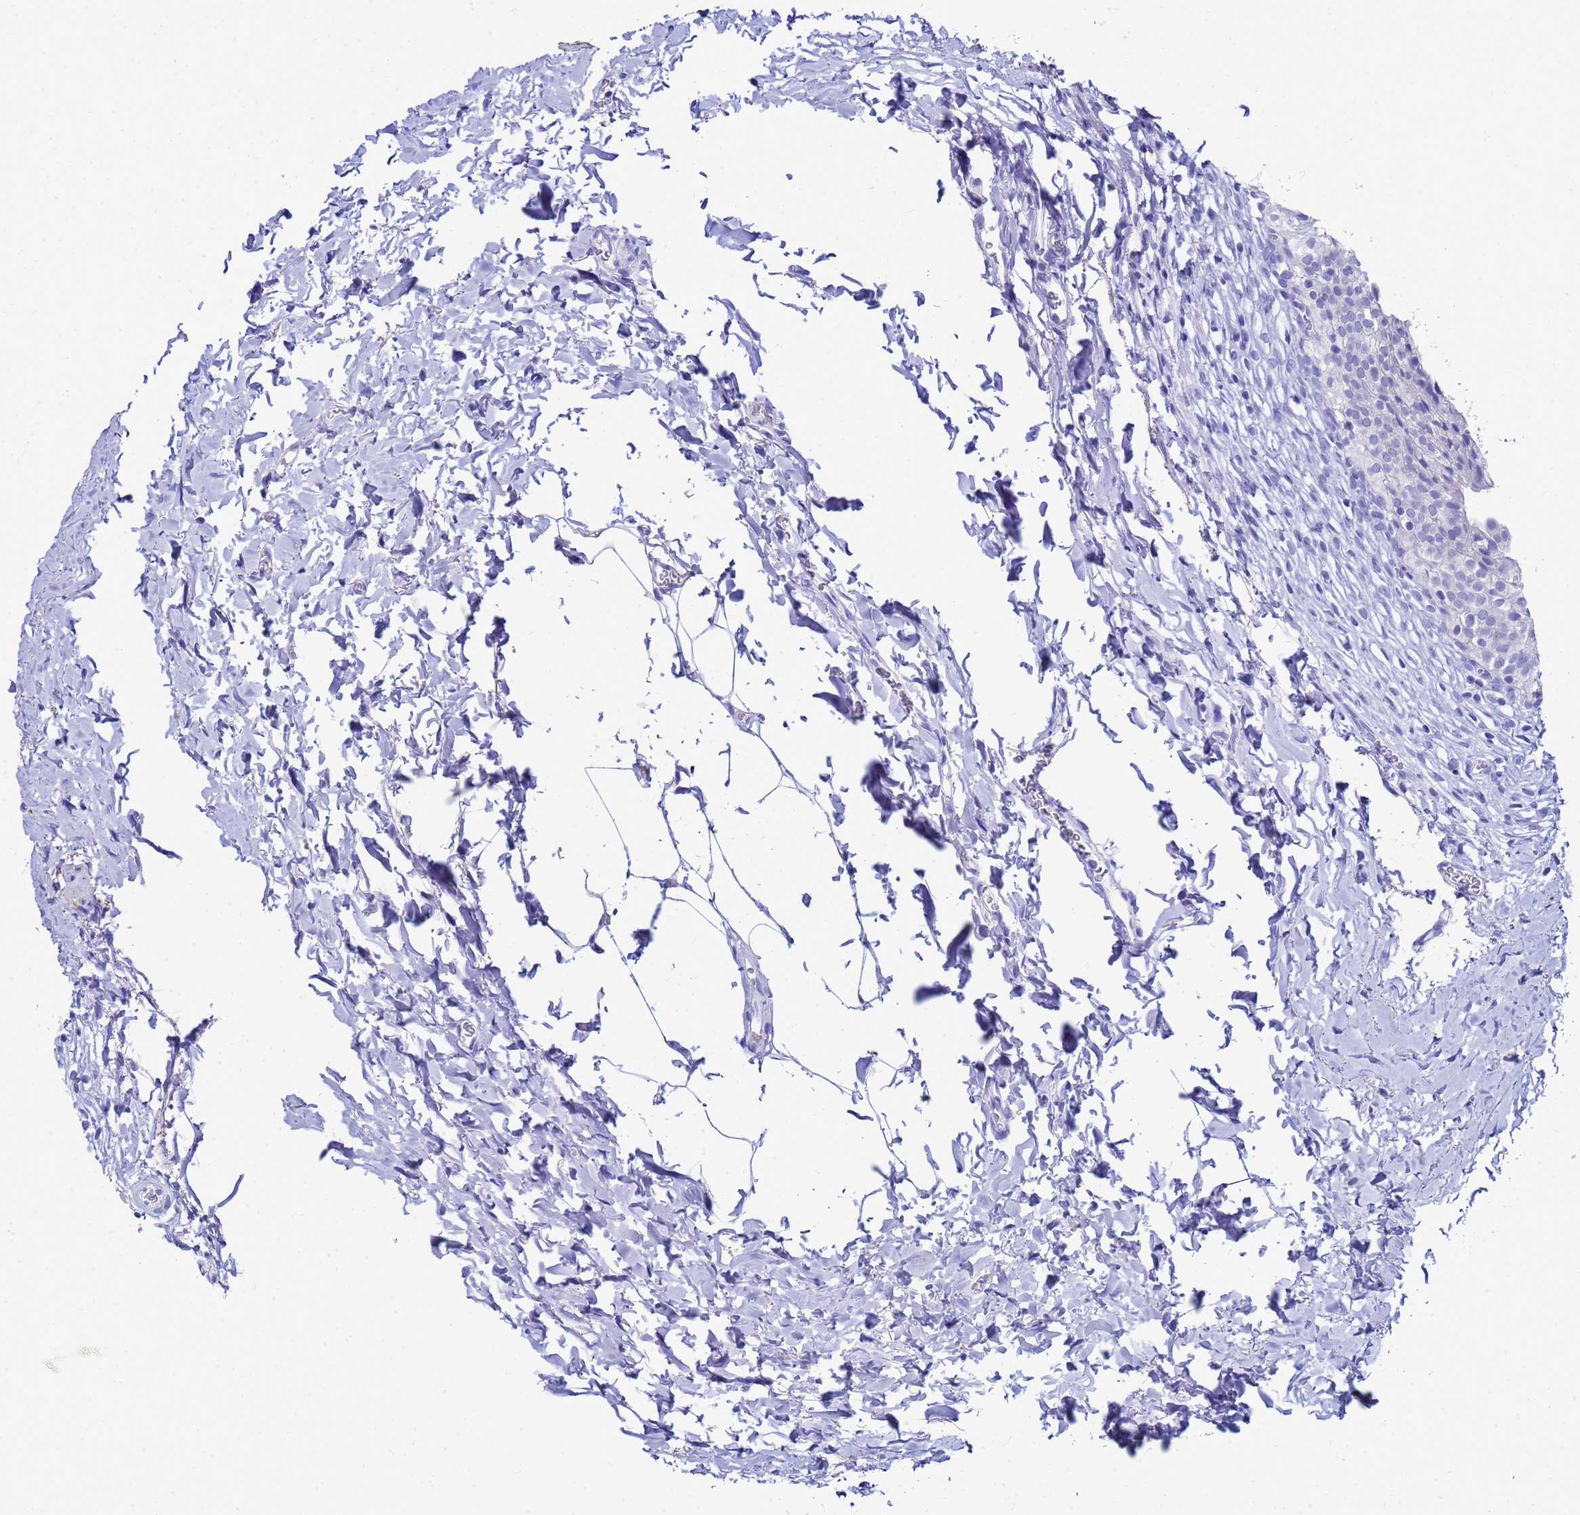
{"staining": {"intensity": "negative", "quantity": "none", "location": "none"}, "tissue": "urinary bladder", "cell_type": "Urothelial cells", "image_type": "normal", "snomed": [{"axis": "morphology", "description": "Normal tissue, NOS"}, {"axis": "topography", "description": "Urinary bladder"}], "caption": "Immunohistochemistry (IHC) histopathology image of normal human urinary bladder stained for a protein (brown), which reveals no staining in urothelial cells.", "gene": "CKB", "patient": {"sex": "male", "age": 55}}